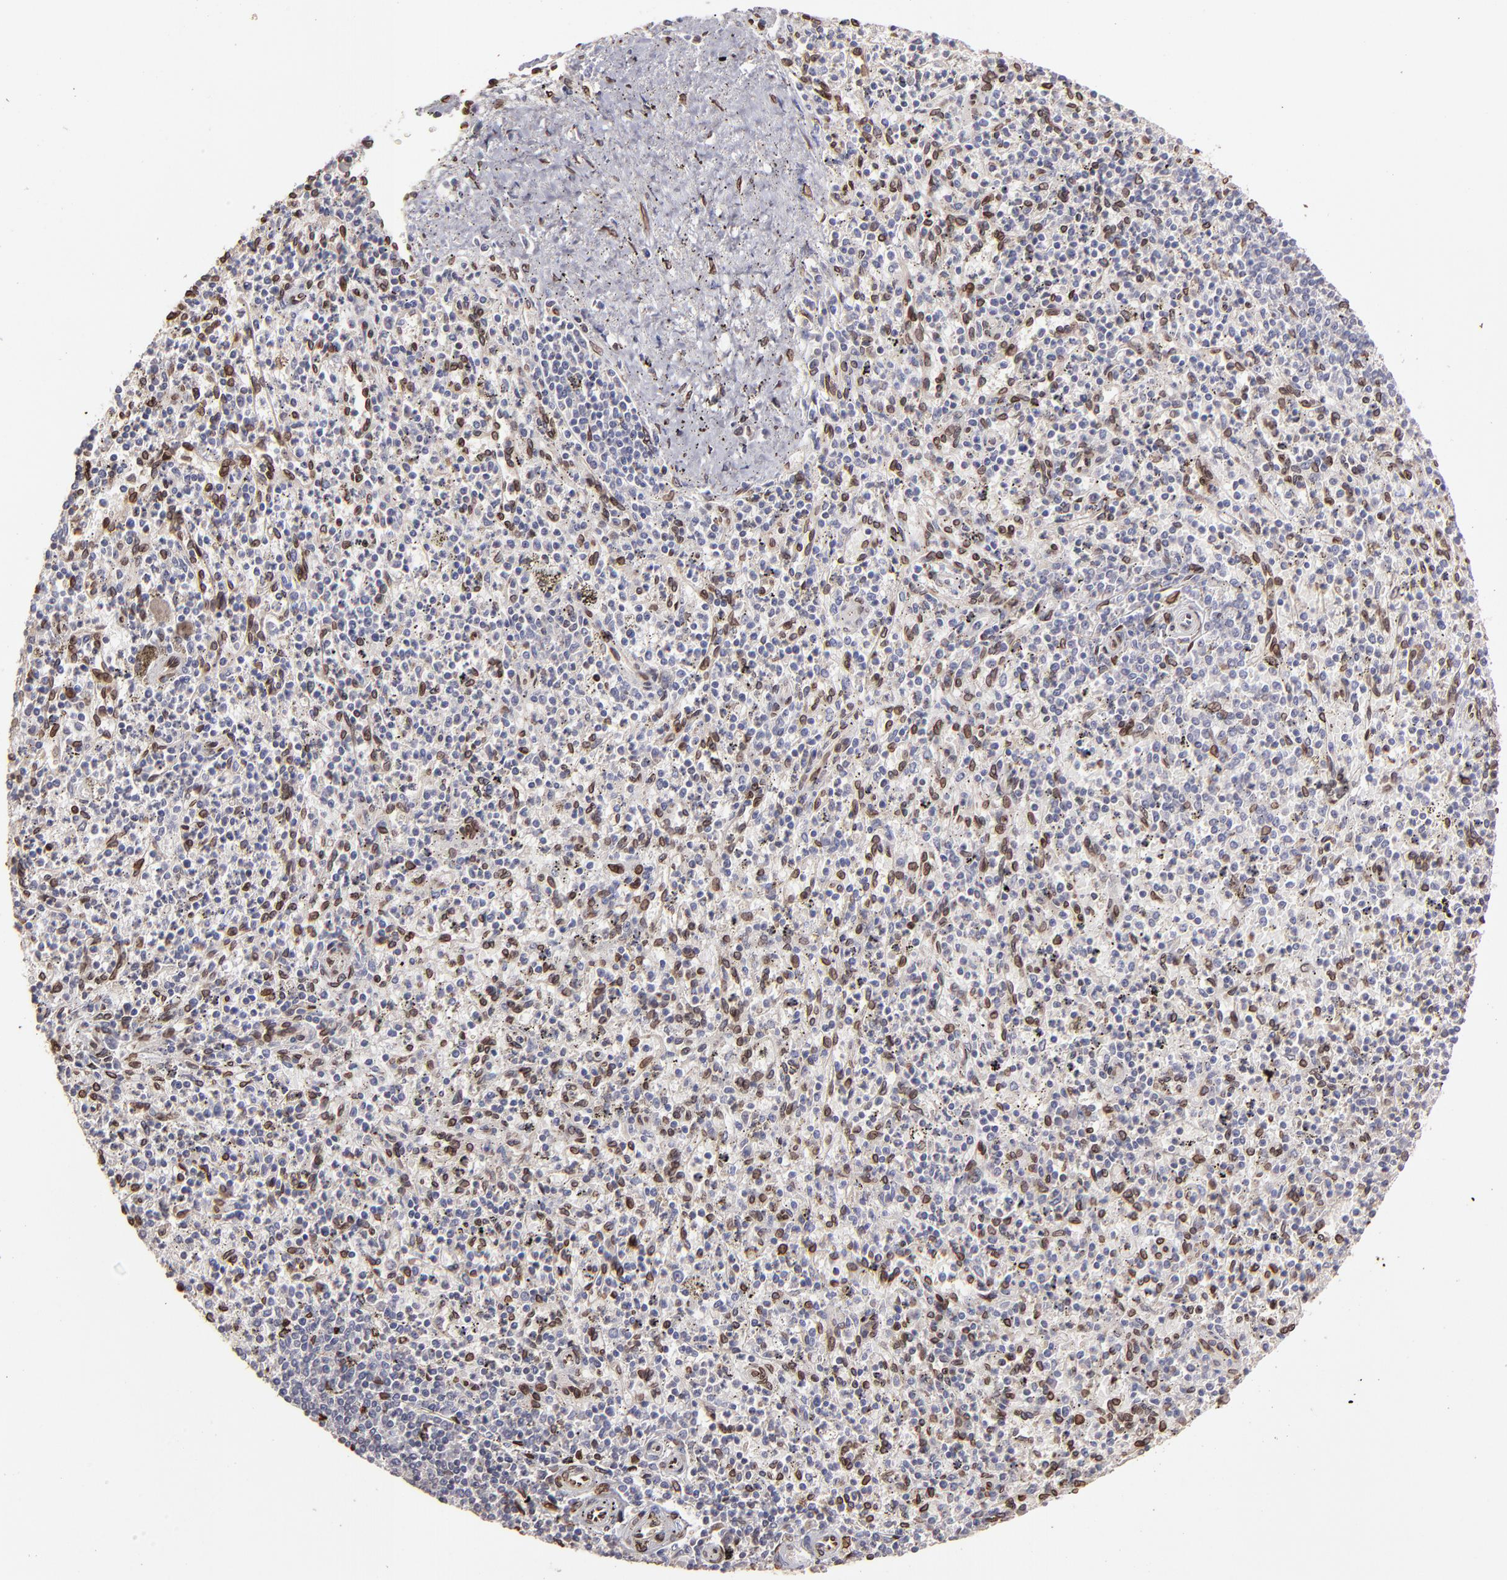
{"staining": {"intensity": "moderate", "quantity": "25%-75%", "location": "cytoplasmic/membranous,nuclear"}, "tissue": "spleen", "cell_type": "Cells in red pulp", "image_type": "normal", "snomed": [{"axis": "morphology", "description": "Normal tissue, NOS"}, {"axis": "topography", "description": "Spleen"}], "caption": "Human spleen stained for a protein (brown) demonstrates moderate cytoplasmic/membranous,nuclear positive positivity in about 25%-75% of cells in red pulp.", "gene": "PUM3", "patient": {"sex": "male", "age": 72}}